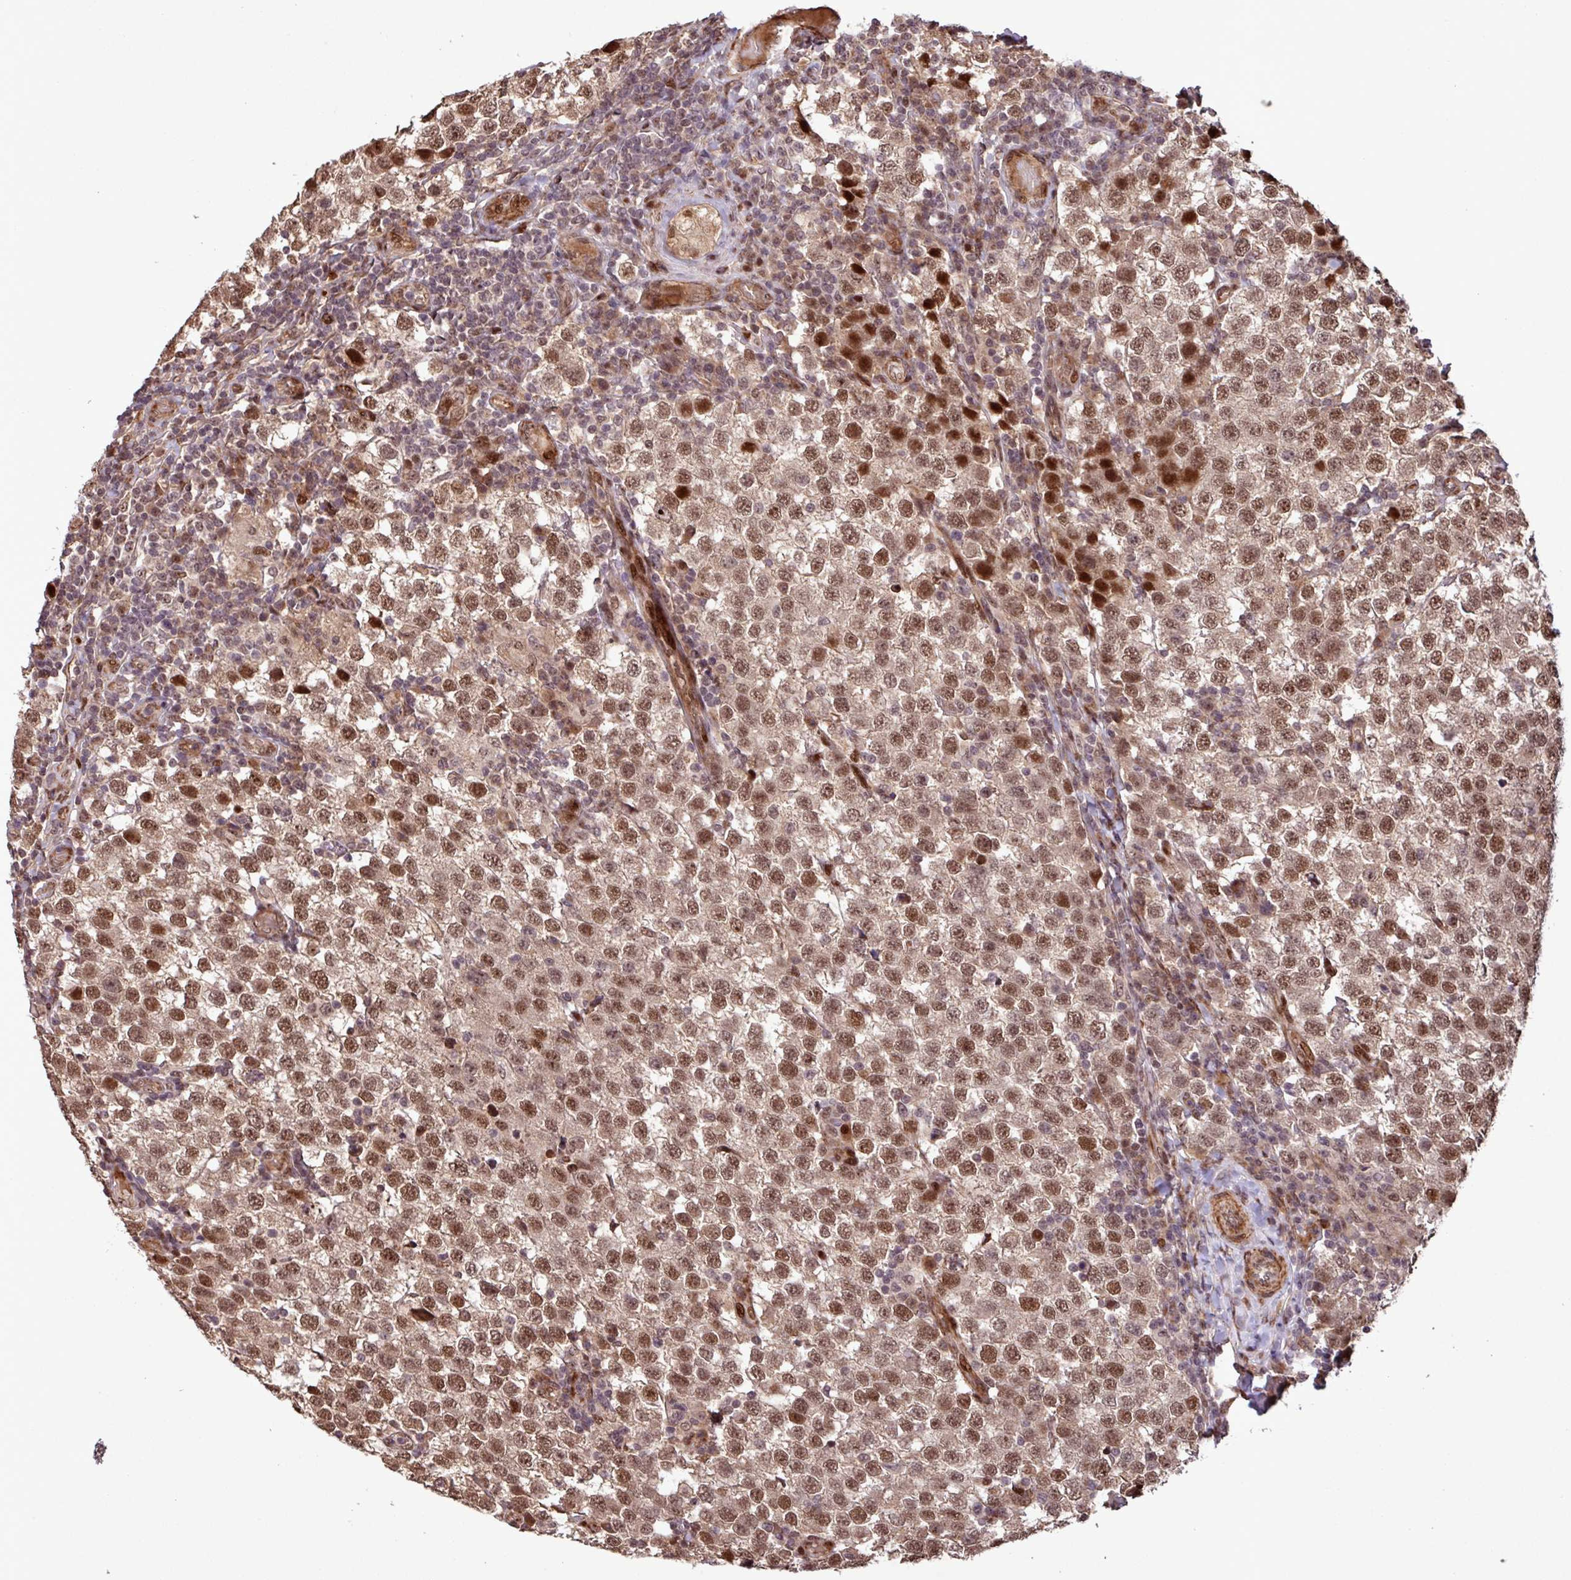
{"staining": {"intensity": "moderate", "quantity": ">75%", "location": "nuclear"}, "tissue": "testis cancer", "cell_type": "Tumor cells", "image_type": "cancer", "snomed": [{"axis": "morphology", "description": "Seminoma, NOS"}, {"axis": "topography", "description": "Testis"}], "caption": "Protein expression analysis of testis cancer (seminoma) displays moderate nuclear positivity in about >75% of tumor cells.", "gene": "SLC22A24", "patient": {"sex": "male", "age": 34}}